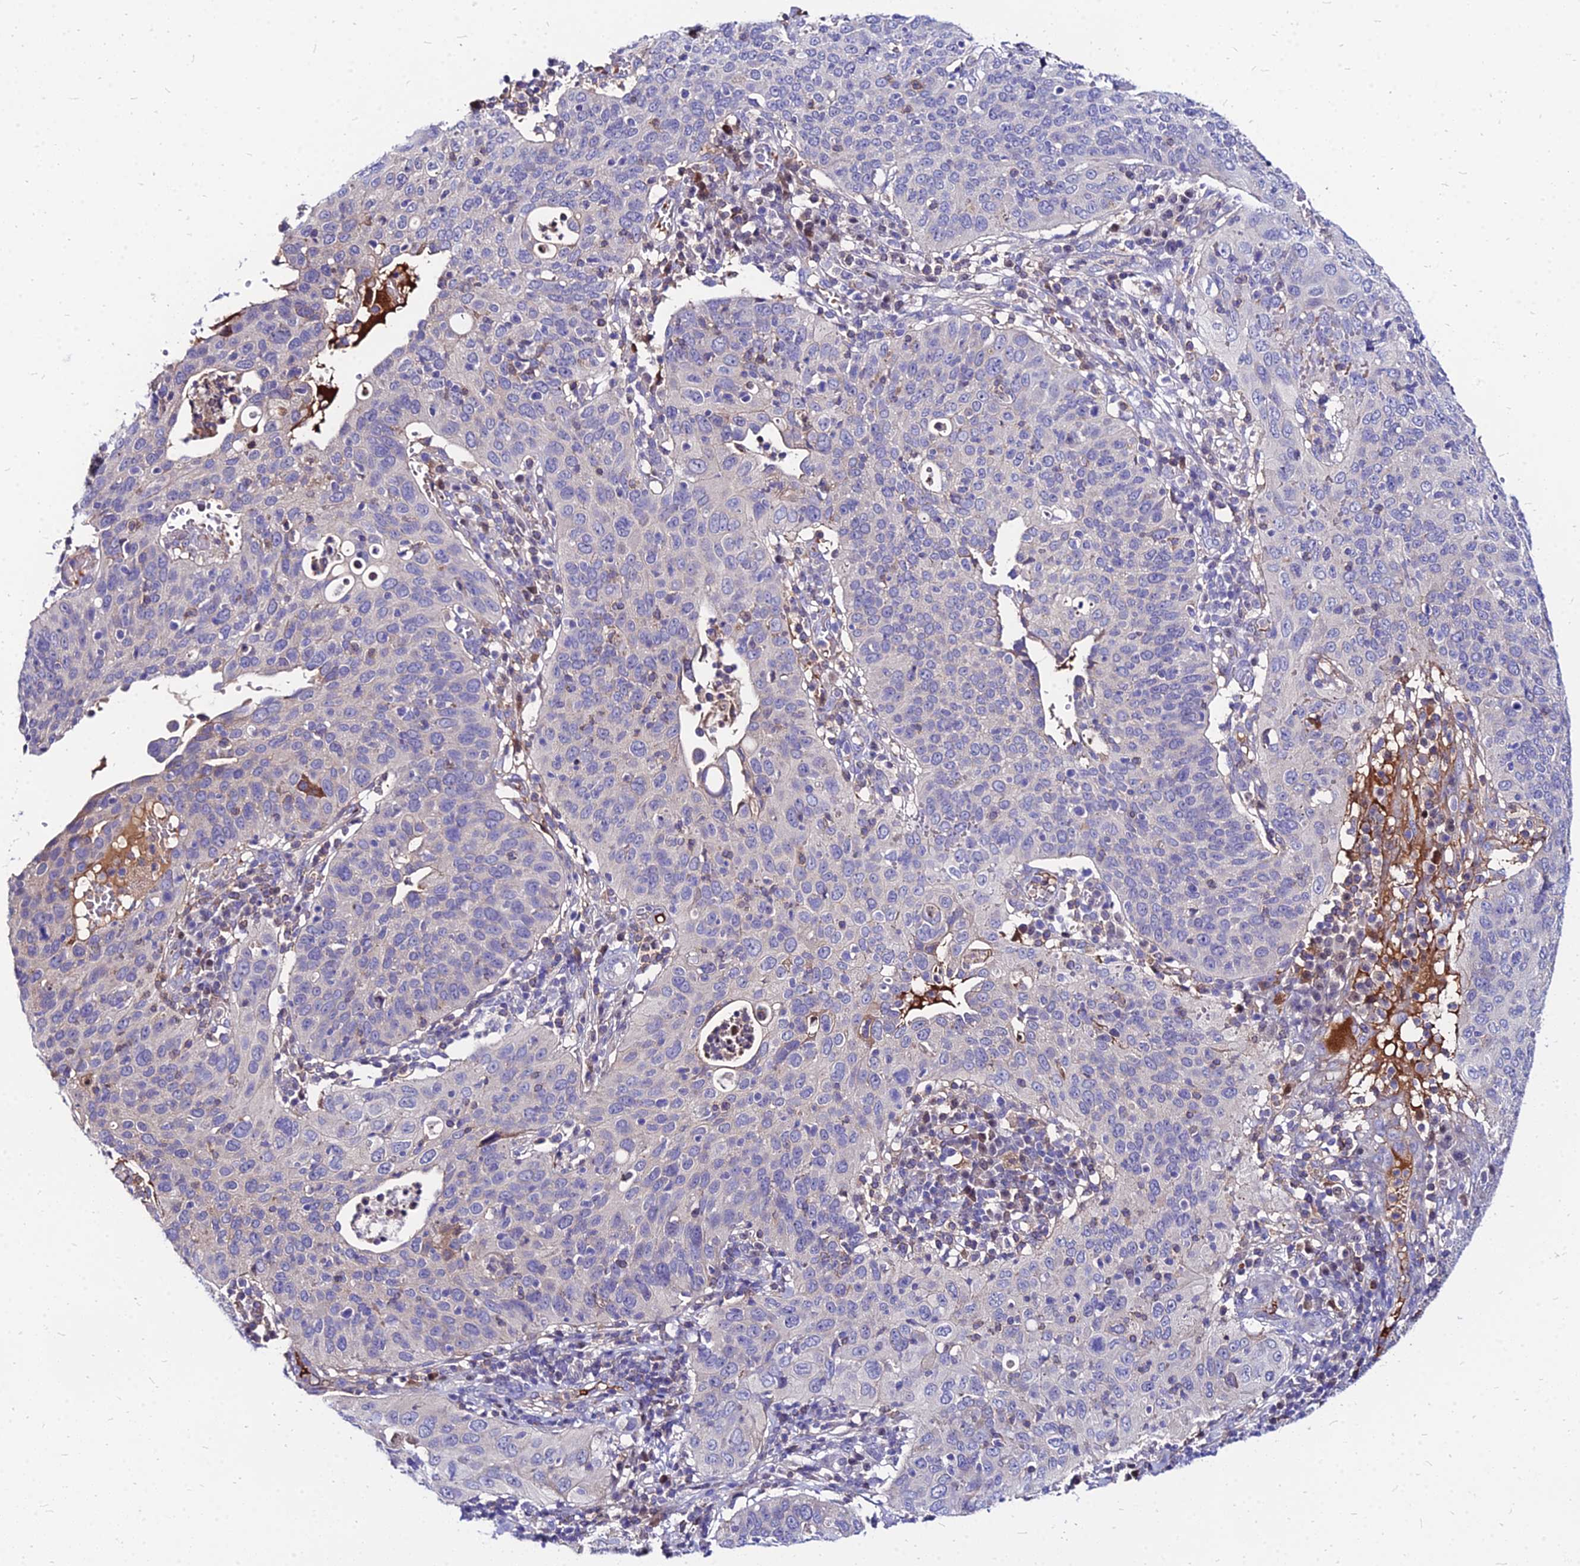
{"staining": {"intensity": "negative", "quantity": "none", "location": "none"}, "tissue": "cervical cancer", "cell_type": "Tumor cells", "image_type": "cancer", "snomed": [{"axis": "morphology", "description": "Squamous cell carcinoma, NOS"}, {"axis": "topography", "description": "Cervix"}], "caption": "The histopathology image shows no significant expression in tumor cells of cervical cancer (squamous cell carcinoma).", "gene": "ACSM6", "patient": {"sex": "female", "age": 36}}